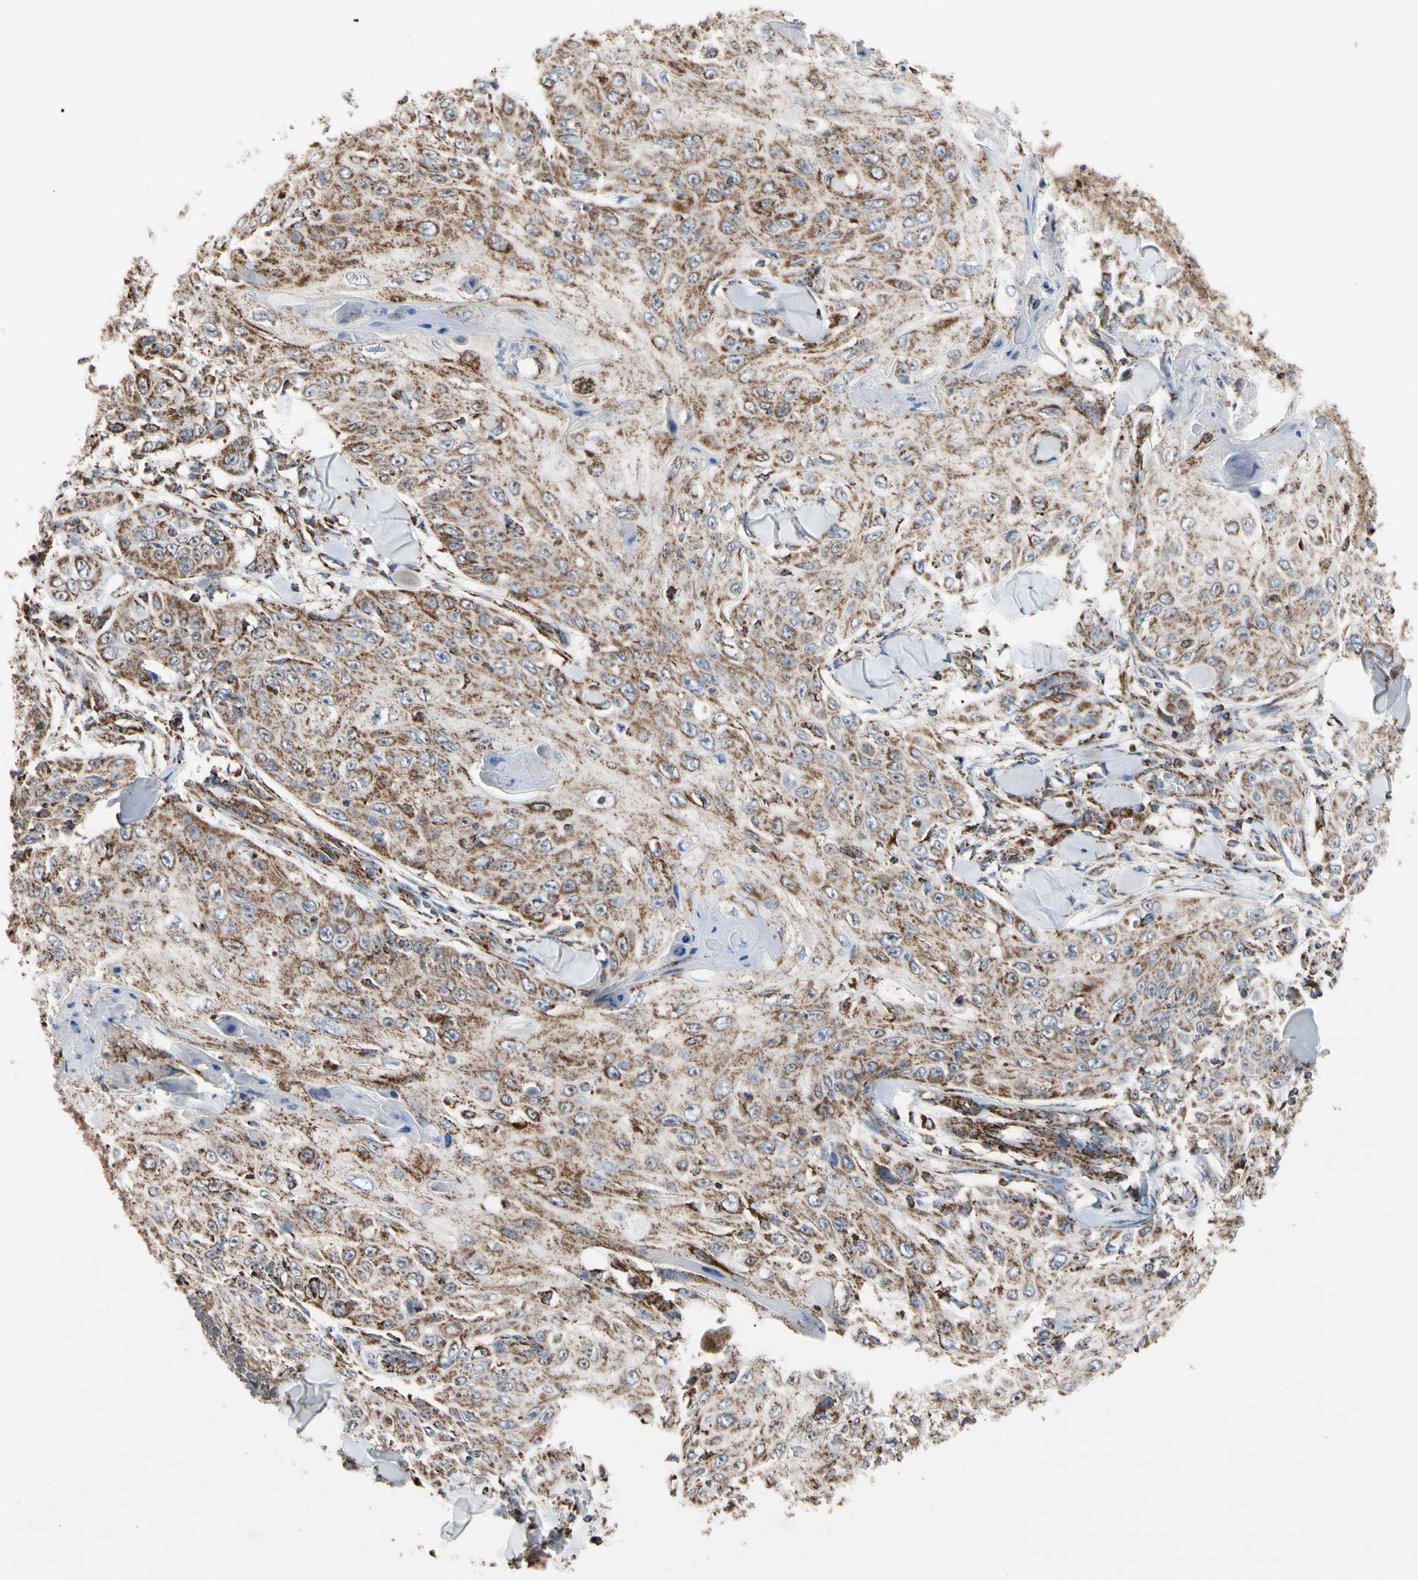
{"staining": {"intensity": "moderate", "quantity": ">75%", "location": "cytoplasmic/membranous"}, "tissue": "skin cancer", "cell_type": "Tumor cells", "image_type": "cancer", "snomed": [{"axis": "morphology", "description": "Squamous cell carcinoma, NOS"}, {"axis": "topography", "description": "Skin"}], "caption": "Tumor cells display moderate cytoplasmic/membranous positivity in approximately >75% of cells in skin cancer.", "gene": "FAM110B", "patient": {"sex": "male", "age": 86}}